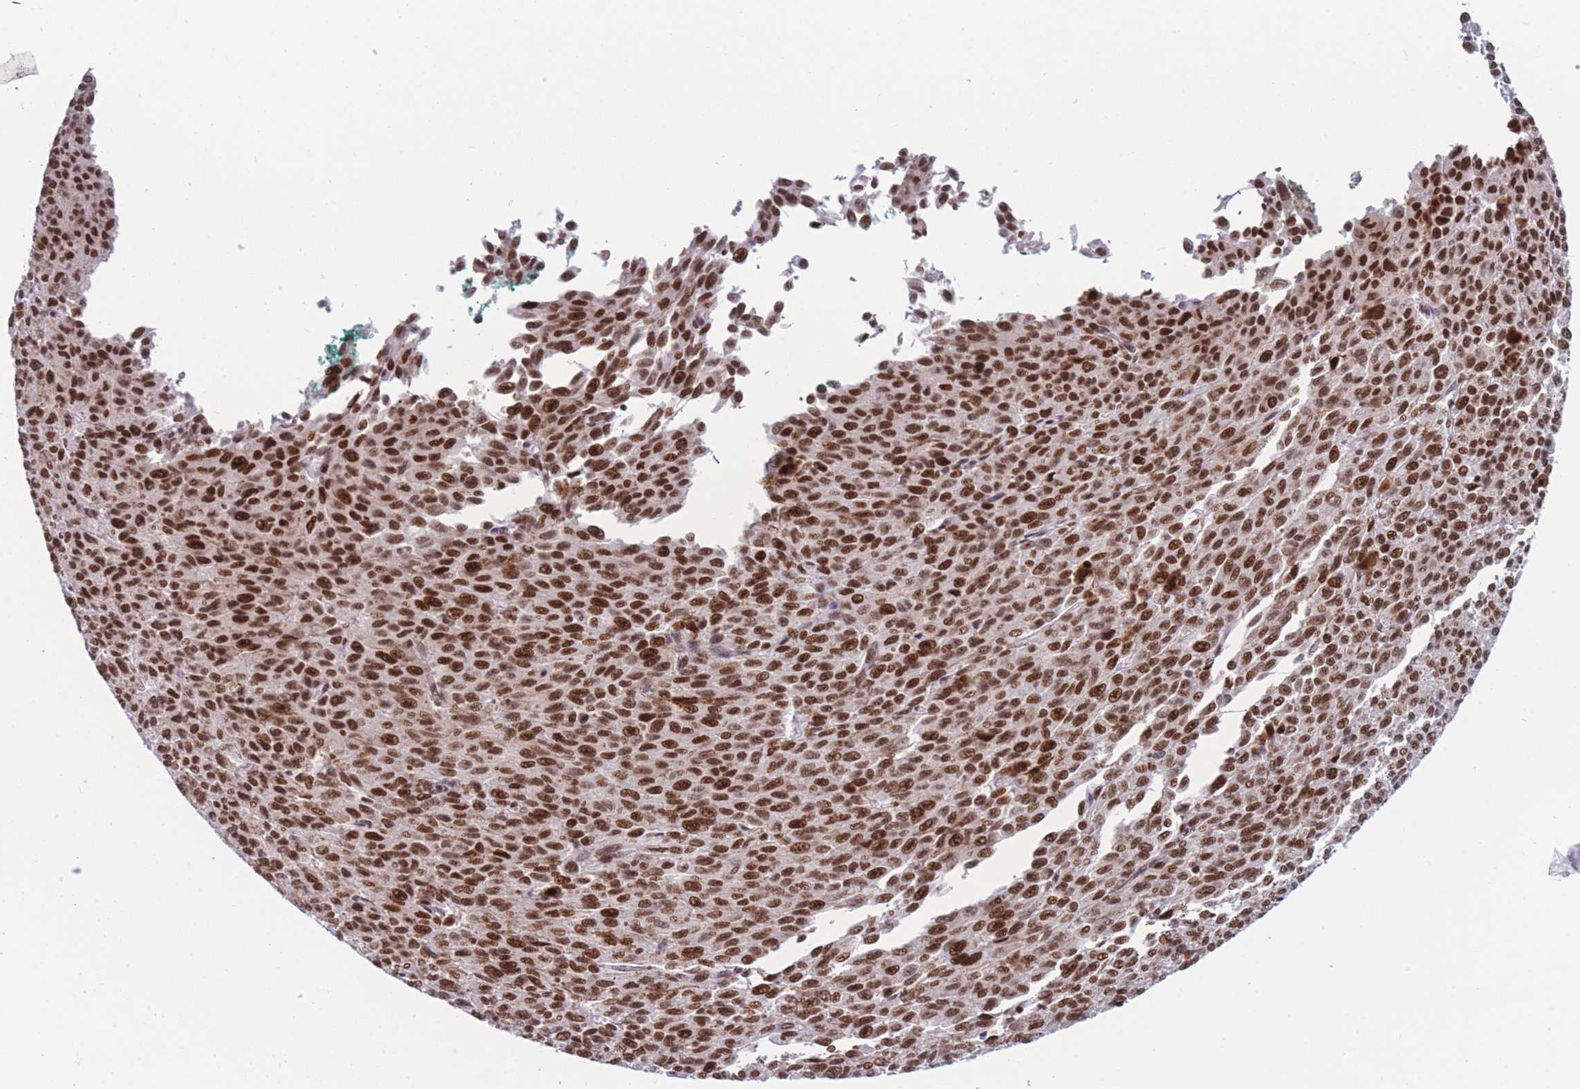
{"staining": {"intensity": "strong", "quantity": ">75%", "location": "nuclear"}, "tissue": "melanoma", "cell_type": "Tumor cells", "image_type": "cancer", "snomed": [{"axis": "morphology", "description": "Malignant melanoma, NOS"}, {"axis": "topography", "description": "Skin"}], "caption": "Strong nuclear protein positivity is seen in about >75% of tumor cells in melanoma. (Stains: DAB in brown, nuclei in blue, Microscopy: brightfield microscopy at high magnification).", "gene": "DNAJC3", "patient": {"sex": "female", "age": 52}}